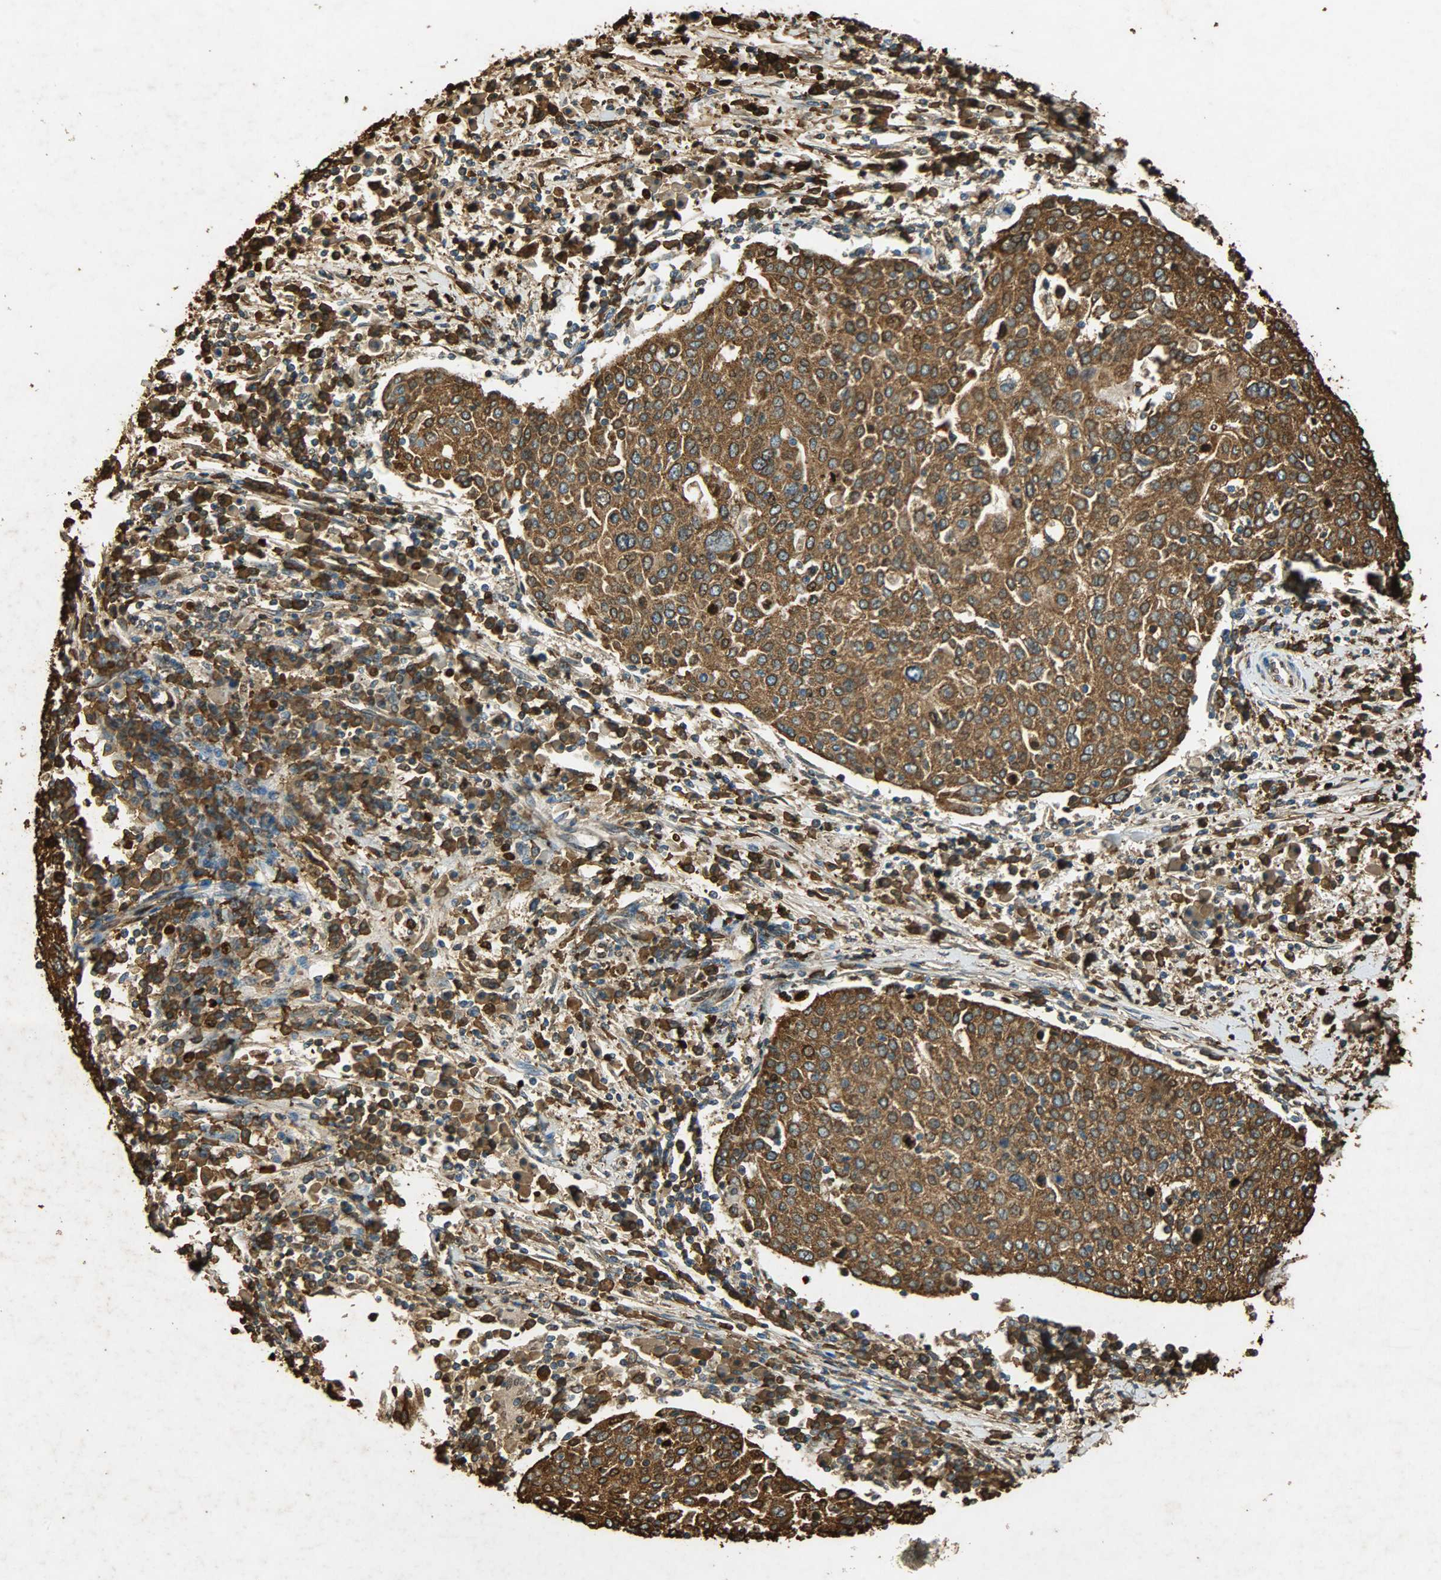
{"staining": {"intensity": "strong", "quantity": ">75%", "location": "cytoplasmic/membranous"}, "tissue": "cervical cancer", "cell_type": "Tumor cells", "image_type": "cancer", "snomed": [{"axis": "morphology", "description": "Squamous cell carcinoma, NOS"}, {"axis": "topography", "description": "Cervix"}], "caption": "Squamous cell carcinoma (cervical) stained with a protein marker demonstrates strong staining in tumor cells.", "gene": "HSP90B1", "patient": {"sex": "female", "age": 40}}